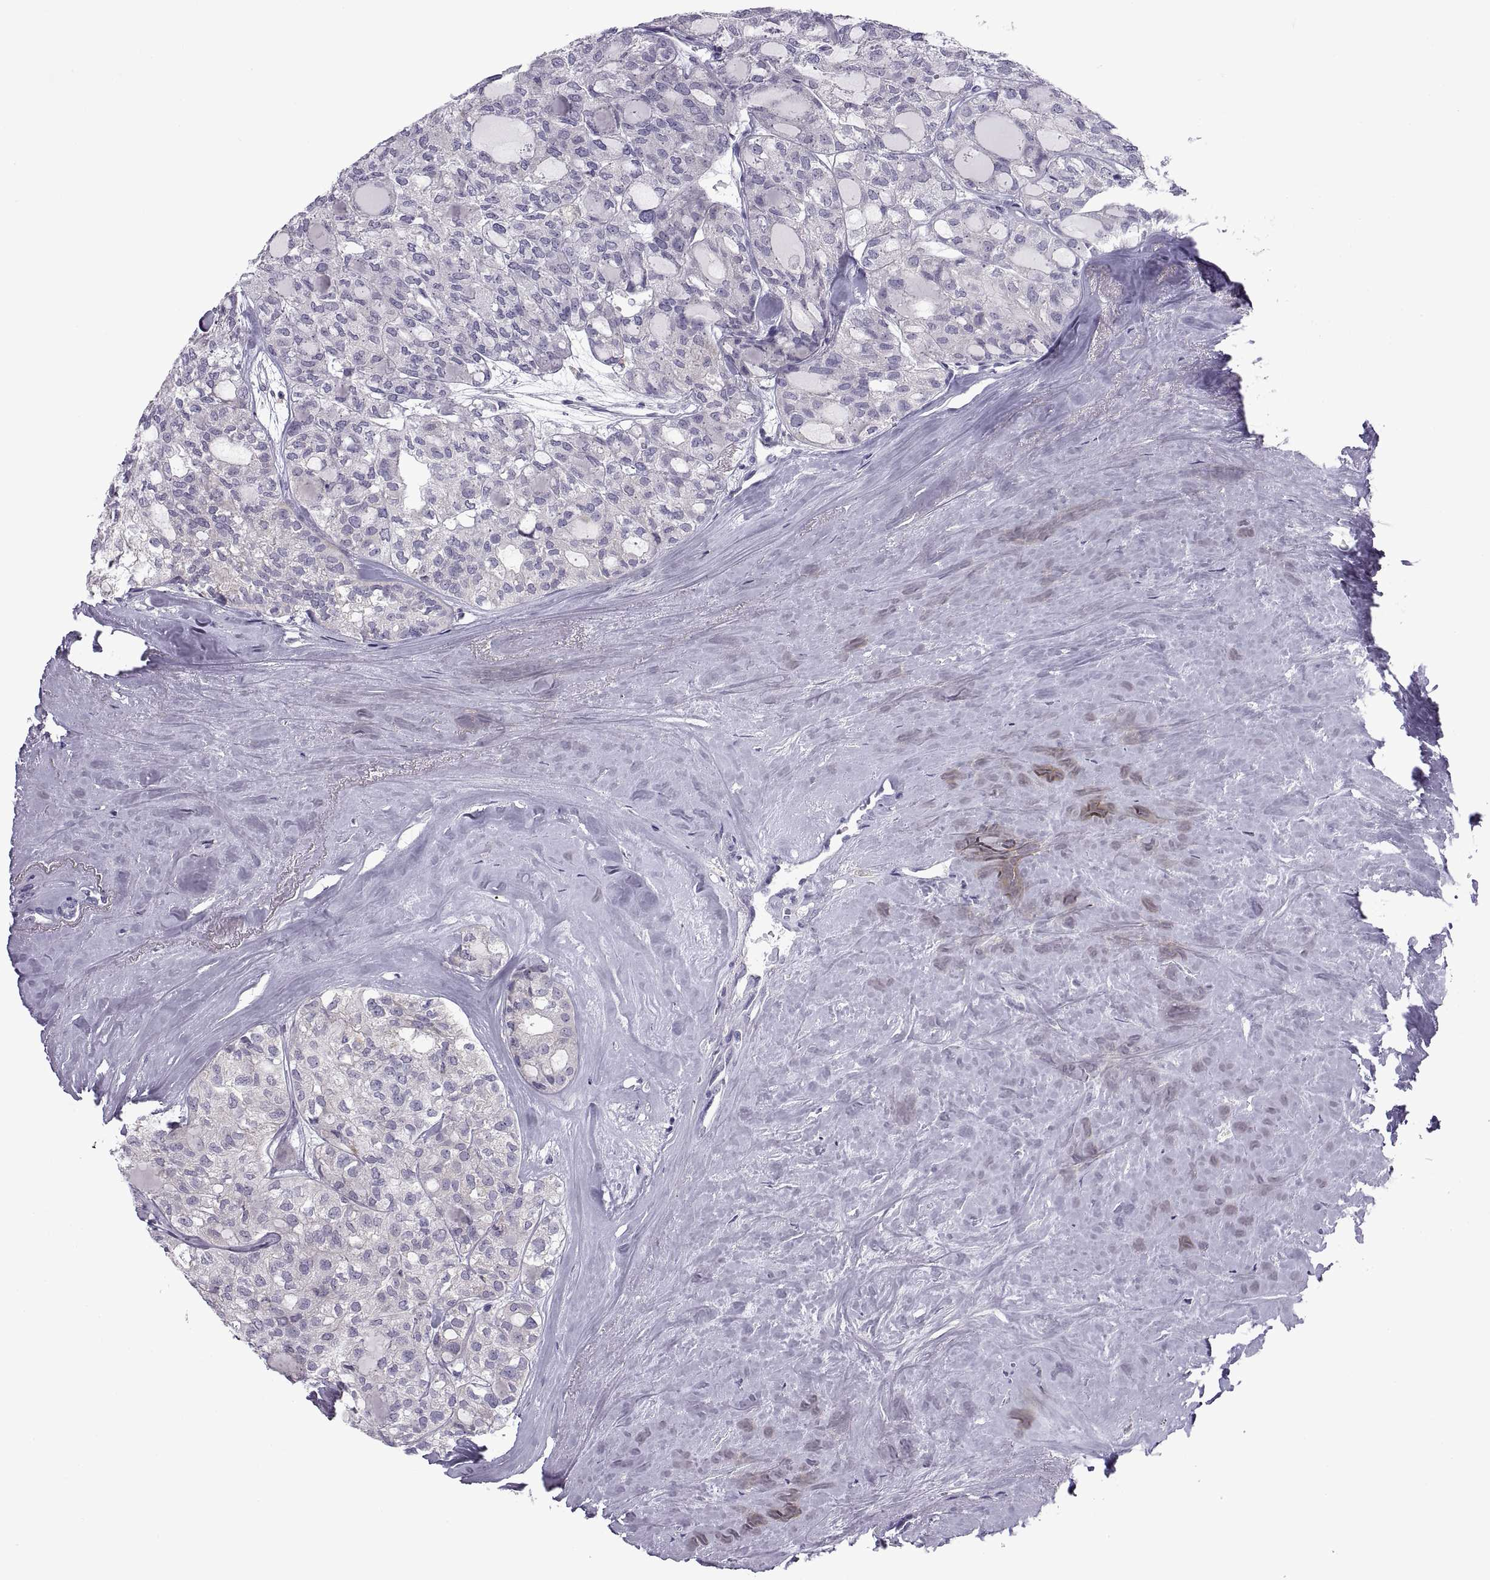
{"staining": {"intensity": "negative", "quantity": "none", "location": "none"}, "tissue": "thyroid cancer", "cell_type": "Tumor cells", "image_type": "cancer", "snomed": [{"axis": "morphology", "description": "Follicular adenoma carcinoma, NOS"}, {"axis": "topography", "description": "Thyroid gland"}], "caption": "This is an immunohistochemistry (IHC) histopathology image of human thyroid follicular adenoma carcinoma. There is no staining in tumor cells.", "gene": "RGS19", "patient": {"sex": "male", "age": 75}}